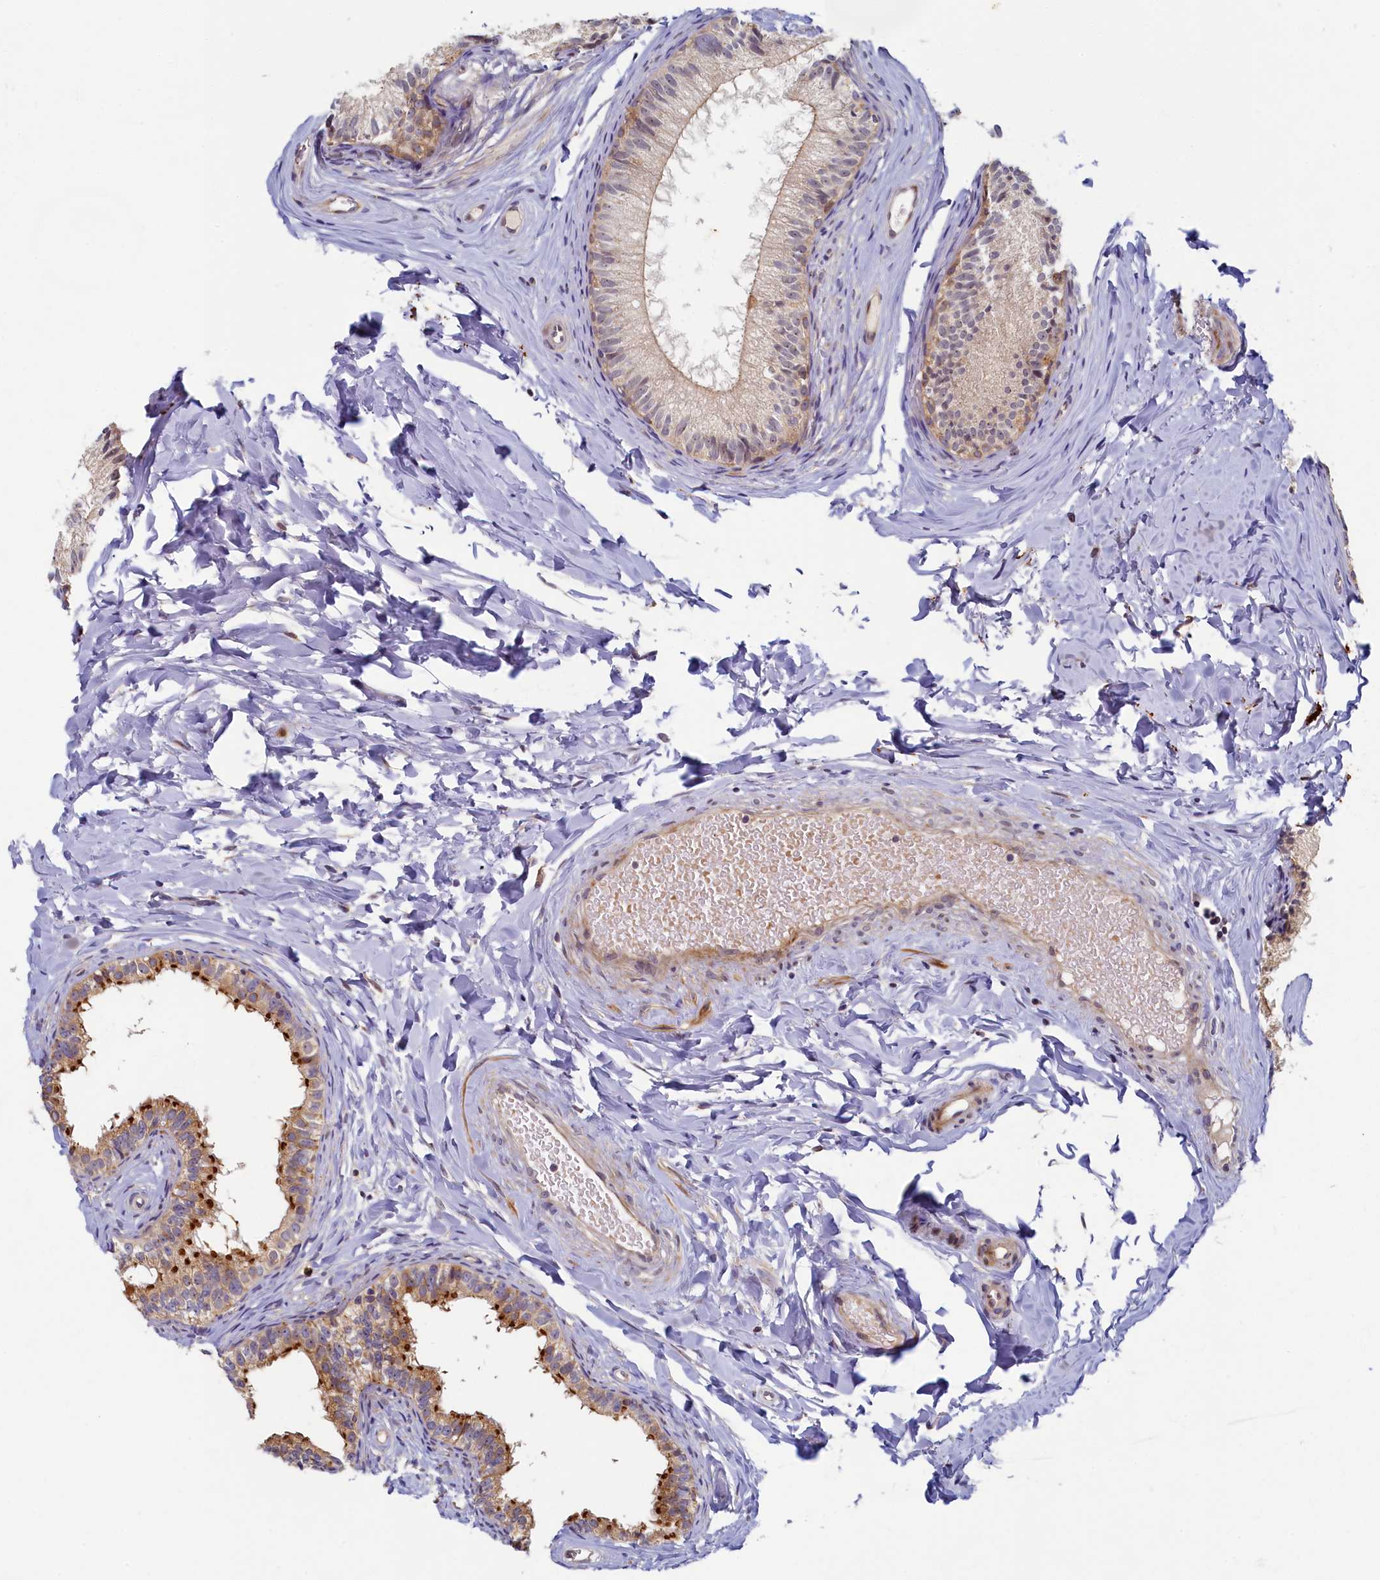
{"staining": {"intensity": "moderate", "quantity": "25%-75%", "location": "cytoplasmic/membranous"}, "tissue": "epididymis", "cell_type": "Glandular cells", "image_type": "normal", "snomed": [{"axis": "morphology", "description": "Normal tissue, NOS"}, {"axis": "topography", "description": "Epididymis"}], "caption": "Immunohistochemical staining of benign epididymis demonstrates moderate cytoplasmic/membranous protein positivity in about 25%-75% of glandular cells. Nuclei are stained in blue.", "gene": "CEP20", "patient": {"sex": "male", "age": 34}}